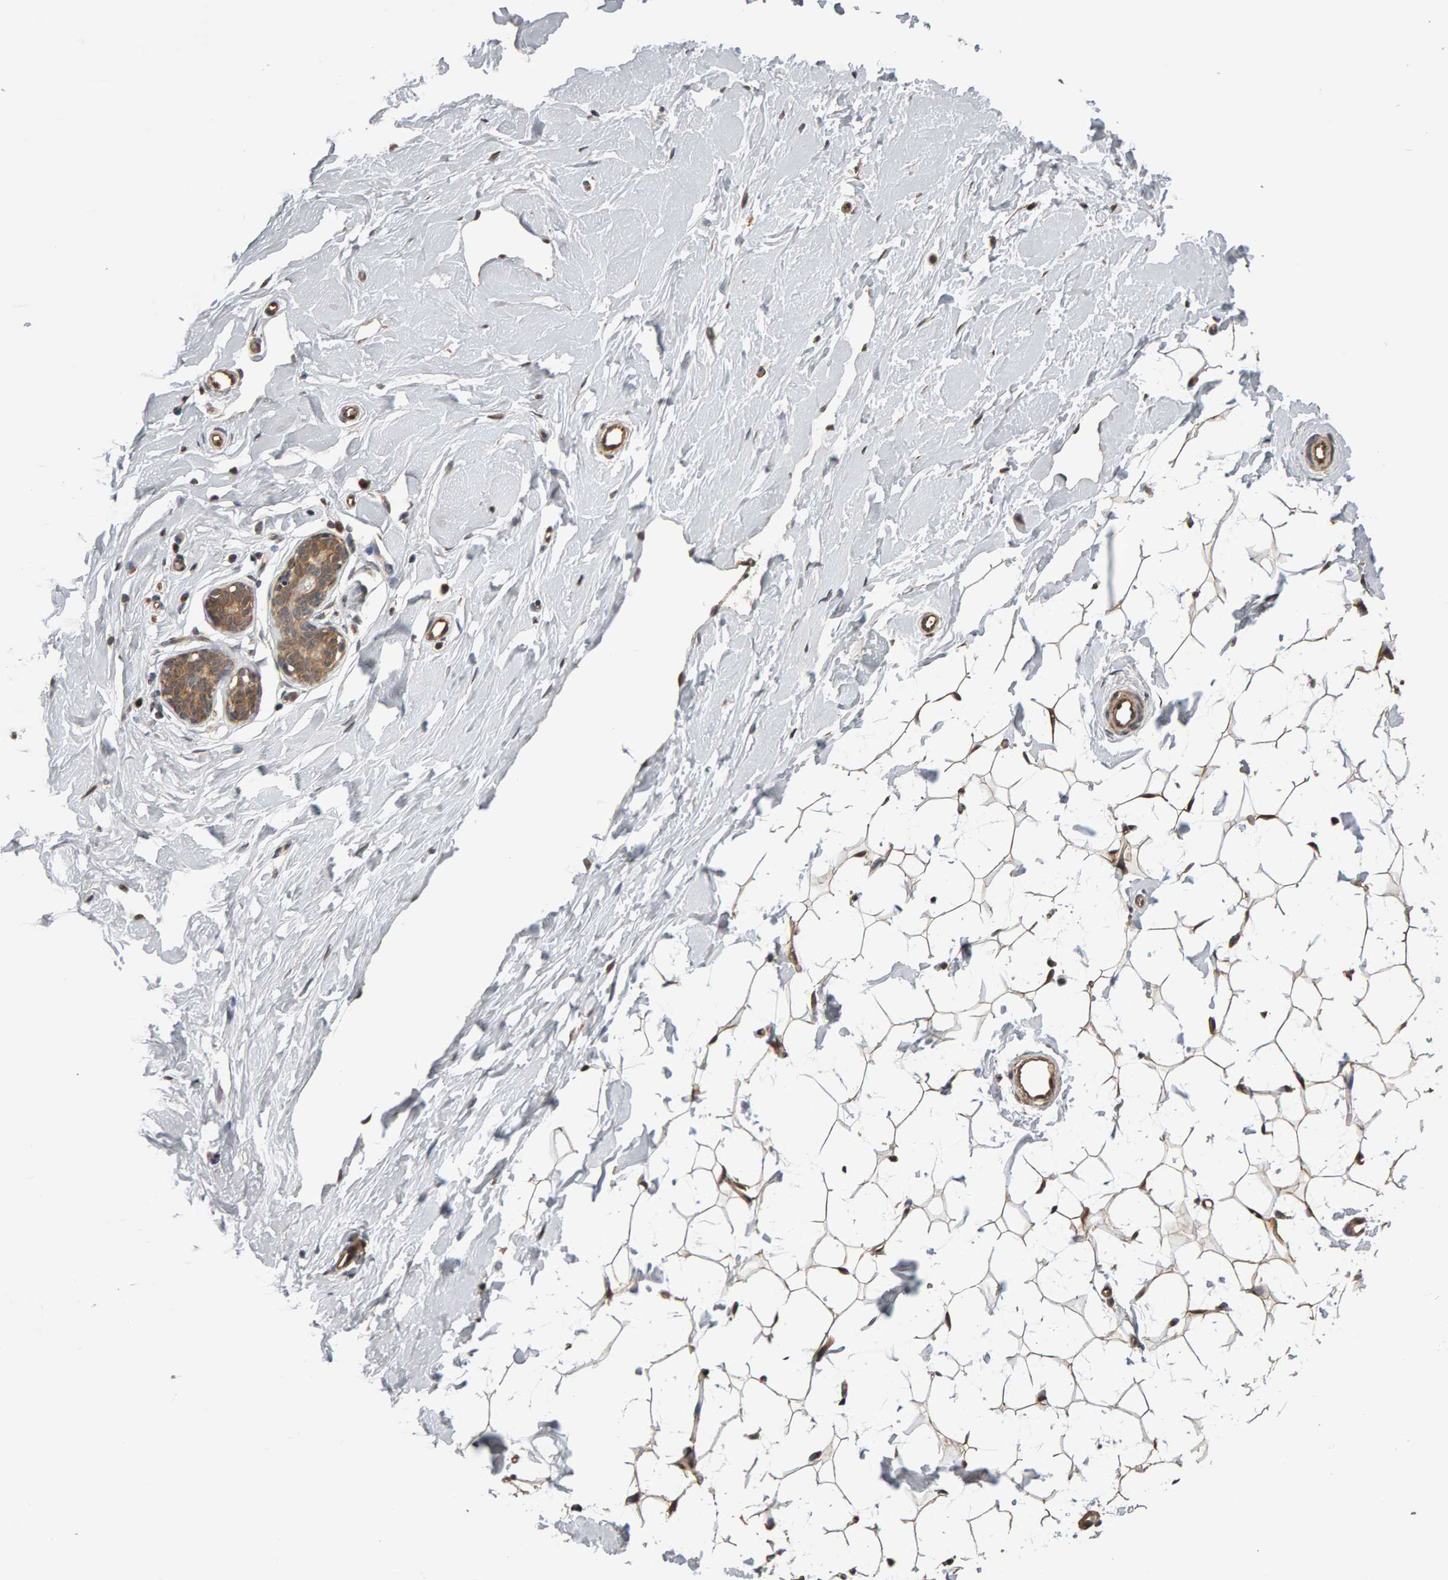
{"staining": {"intensity": "moderate", "quantity": "25%-75%", "location": "cytoplasmic/membranous"}, "tissue": "breast", "cell_type": "Adipocytes", "image_type": "normal", "snomed": [{"axis": "morphology", "description": "Normal tissue, NOS"}, {"axis": "topography", "description": "Breast"}], "caption": "Brown immunohistochemical staining in normal breast reveals moderate cytoplasmic/membranous staining in about 25%-75% of adipocytes. The protein of interest is shown in brown color, while the nuclei are stained blue.", "gene": "COASY", "patient": {"sex": "female", "age": 23}}